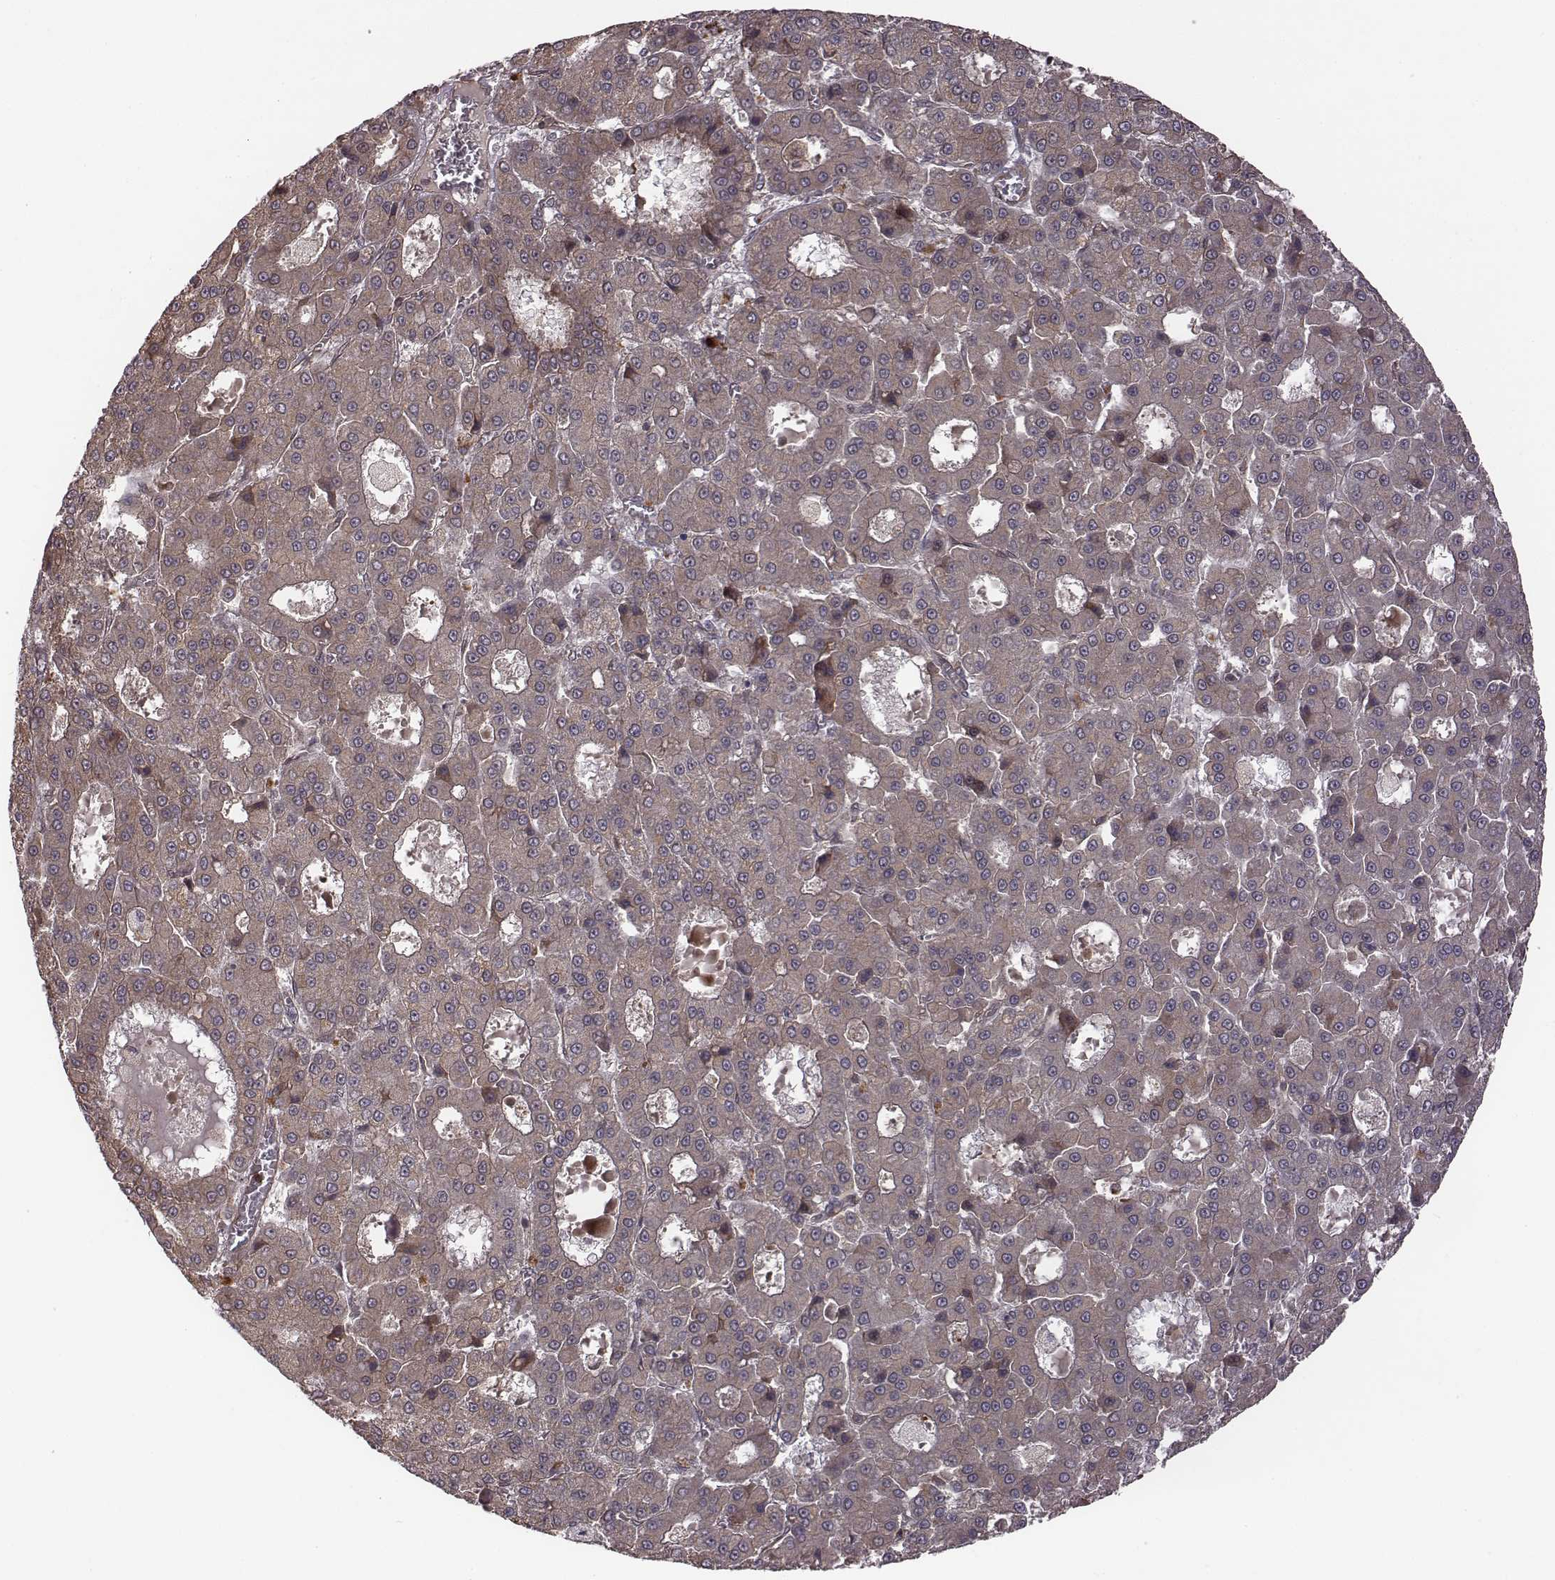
{"staining": {"intensity": "negative", "quantity": "none", "location": "none"}, "tissue": "liver cancer", "cell_type": "Tumor cells", "image_type": "cancer", "snomed": [{"axis": "morphology", "description": "Carcinoma, Hepatocellular, NOS"}, {"axis": "topography", "description": "Liver"}], "caption": "There is no significant staining in tumor cells of liver cancer.", "gene": "RPL3", "patient": {"sex": "male", "age": 70}}